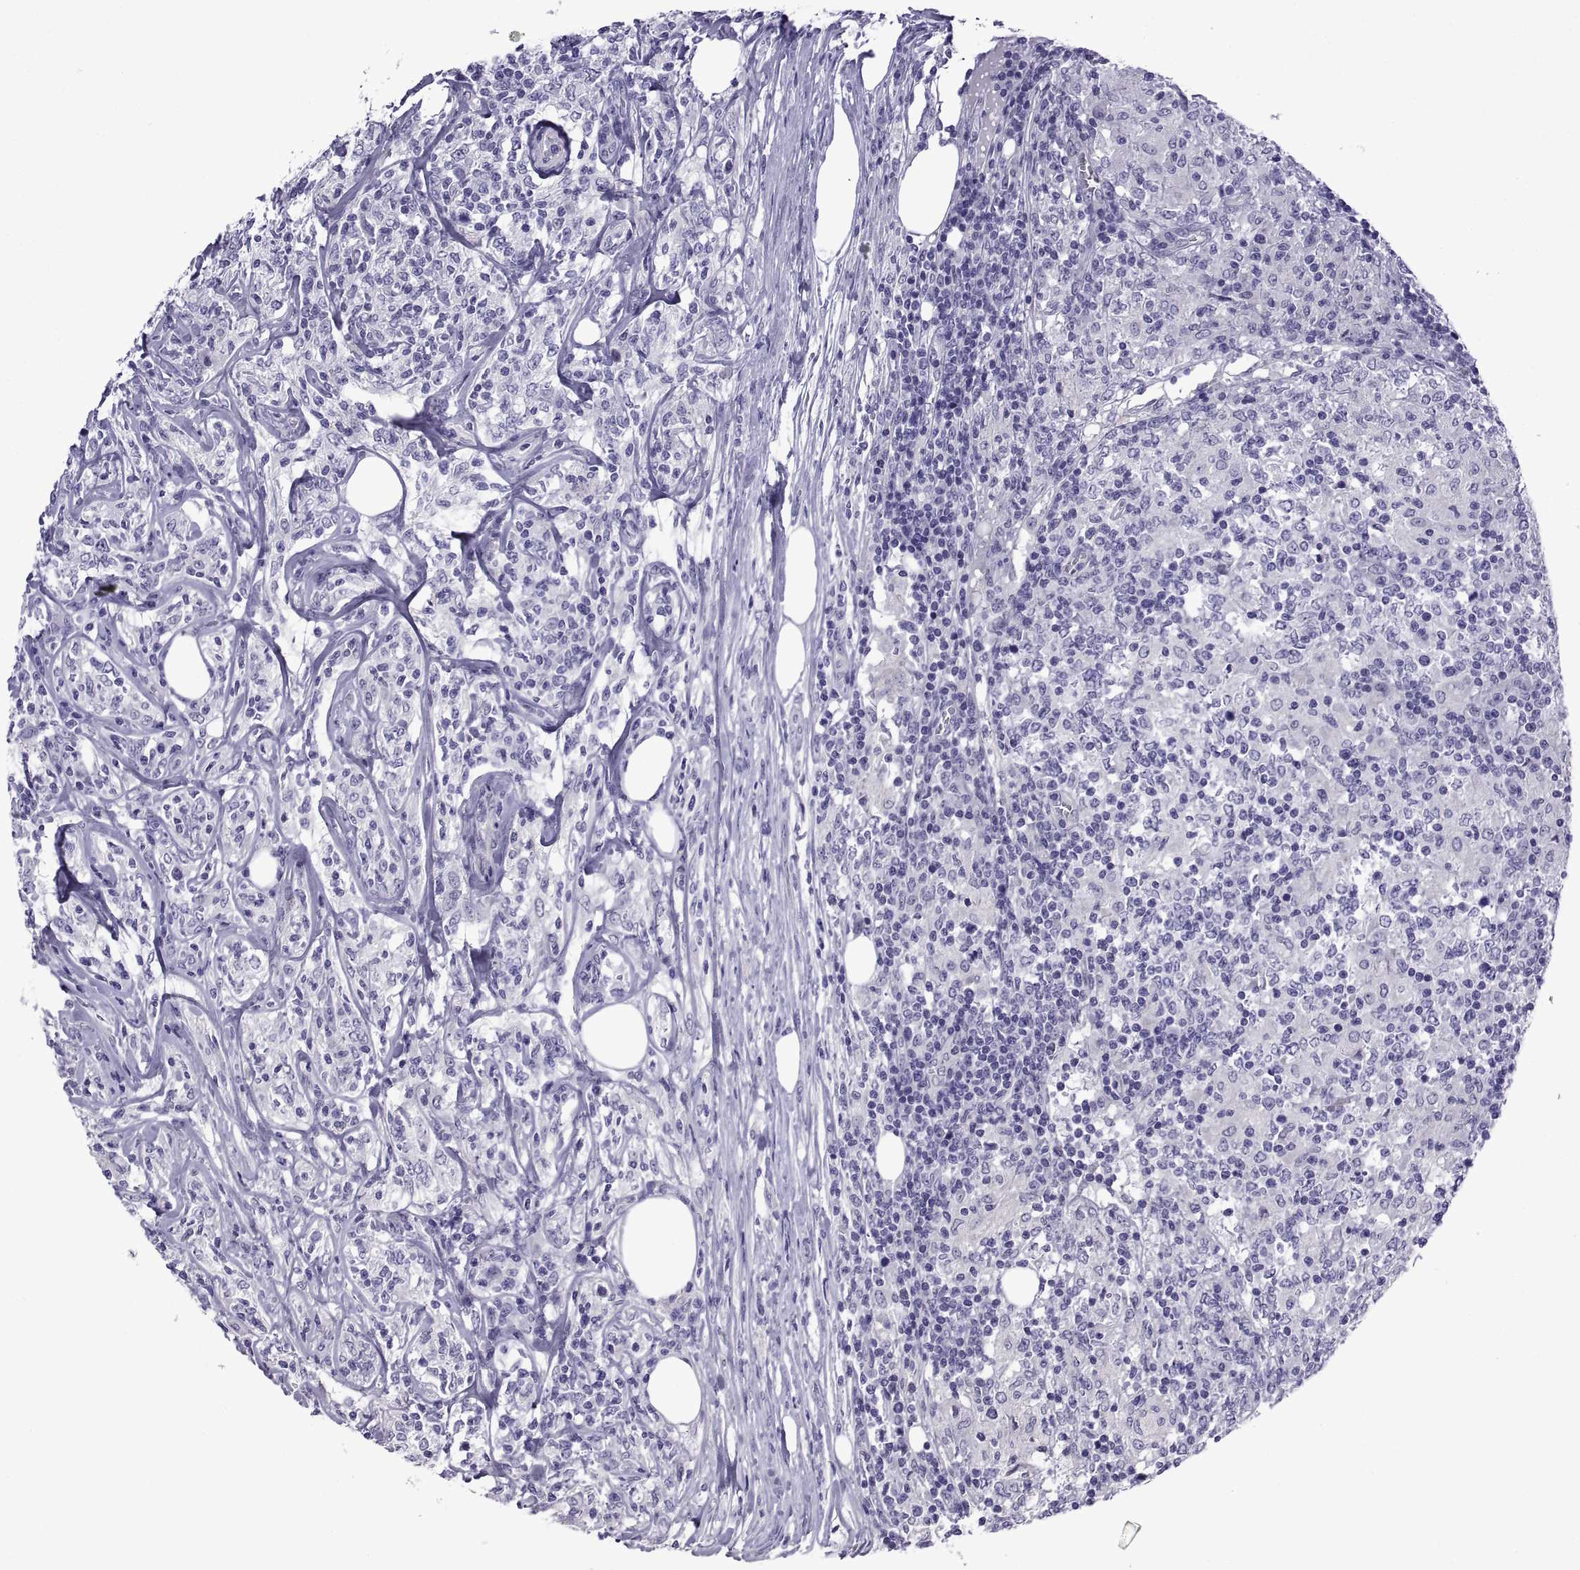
{"staining": {"intensity": "negative", "quantity": "none", "location": "none"}, "tissue": "lymphoma", "cell_type": "Tumor cells", "image_type": "cancer", "snomed": [{"axis": "morphology", "description": "Malignant lymphoma, non-Hodgkin's type, High grade"}, {"axis": "topography", "description": "Lymph node"}], "caption": "The micrograph shows no significant positivity in tumor cells of lymphoma.", "gene": "SPDYE1", "patient": {"sex": "female", "age": 84}}